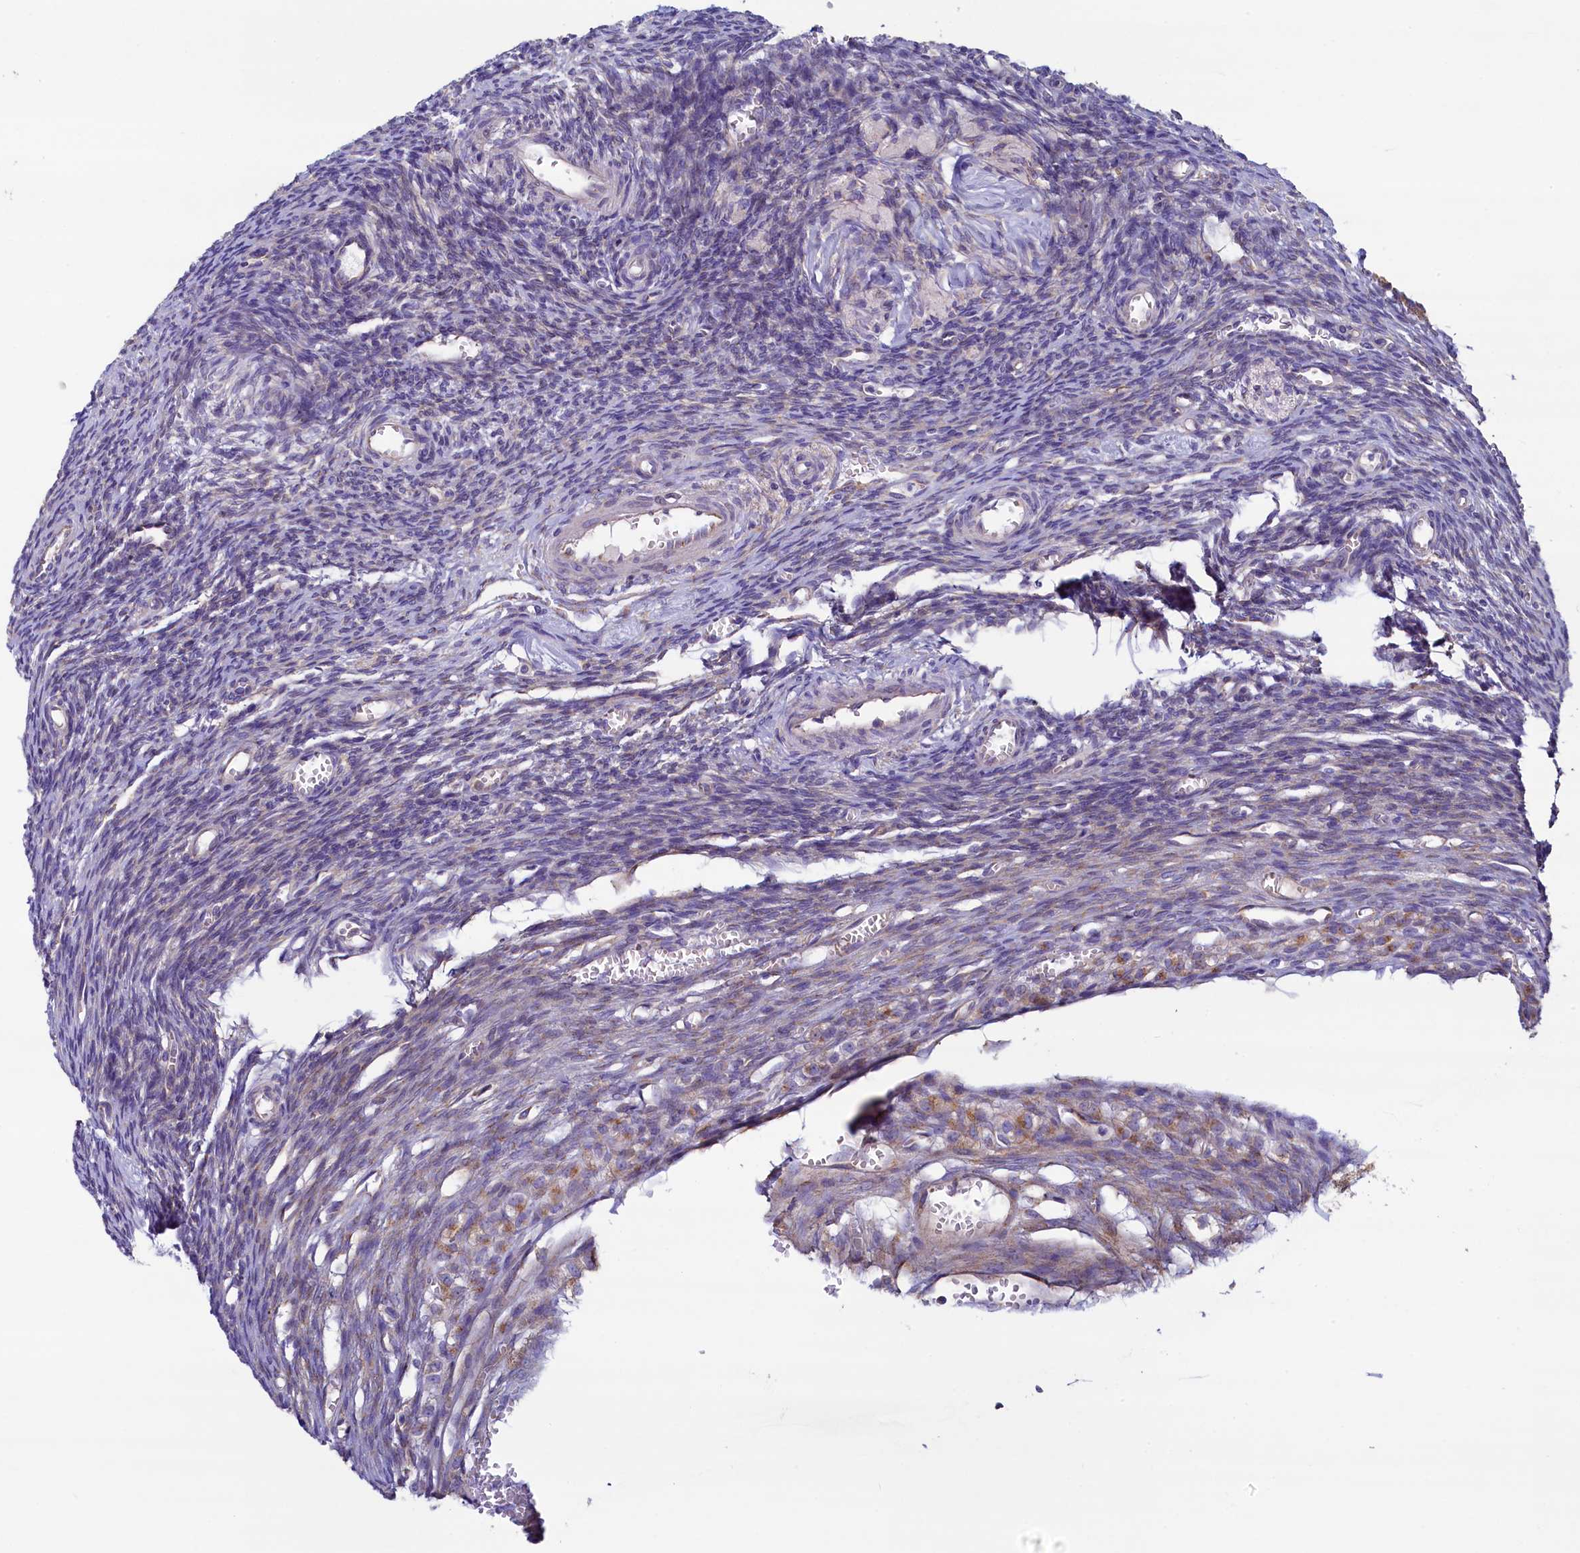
{"staining": {"intensity": "weak", "quantity": "<25%", "location": "cytoplasmic/membranous"}, "tissue": "ovary", "cell_type": "Ovarian stroma cells", "image_type": "normal", "snomed": [{"axis": "morphology", "description": "Normal tissue, NOS"}, {"axis": "topography", "description": "Ovary"}], "caption": "Immunohistochemistry histopathology image of benign ovary stained for a protein (brown), which displays no positivity in ovarian stroma cells.", "gene": "GPR21", "patient": {"sex": "female", "age": 39}}